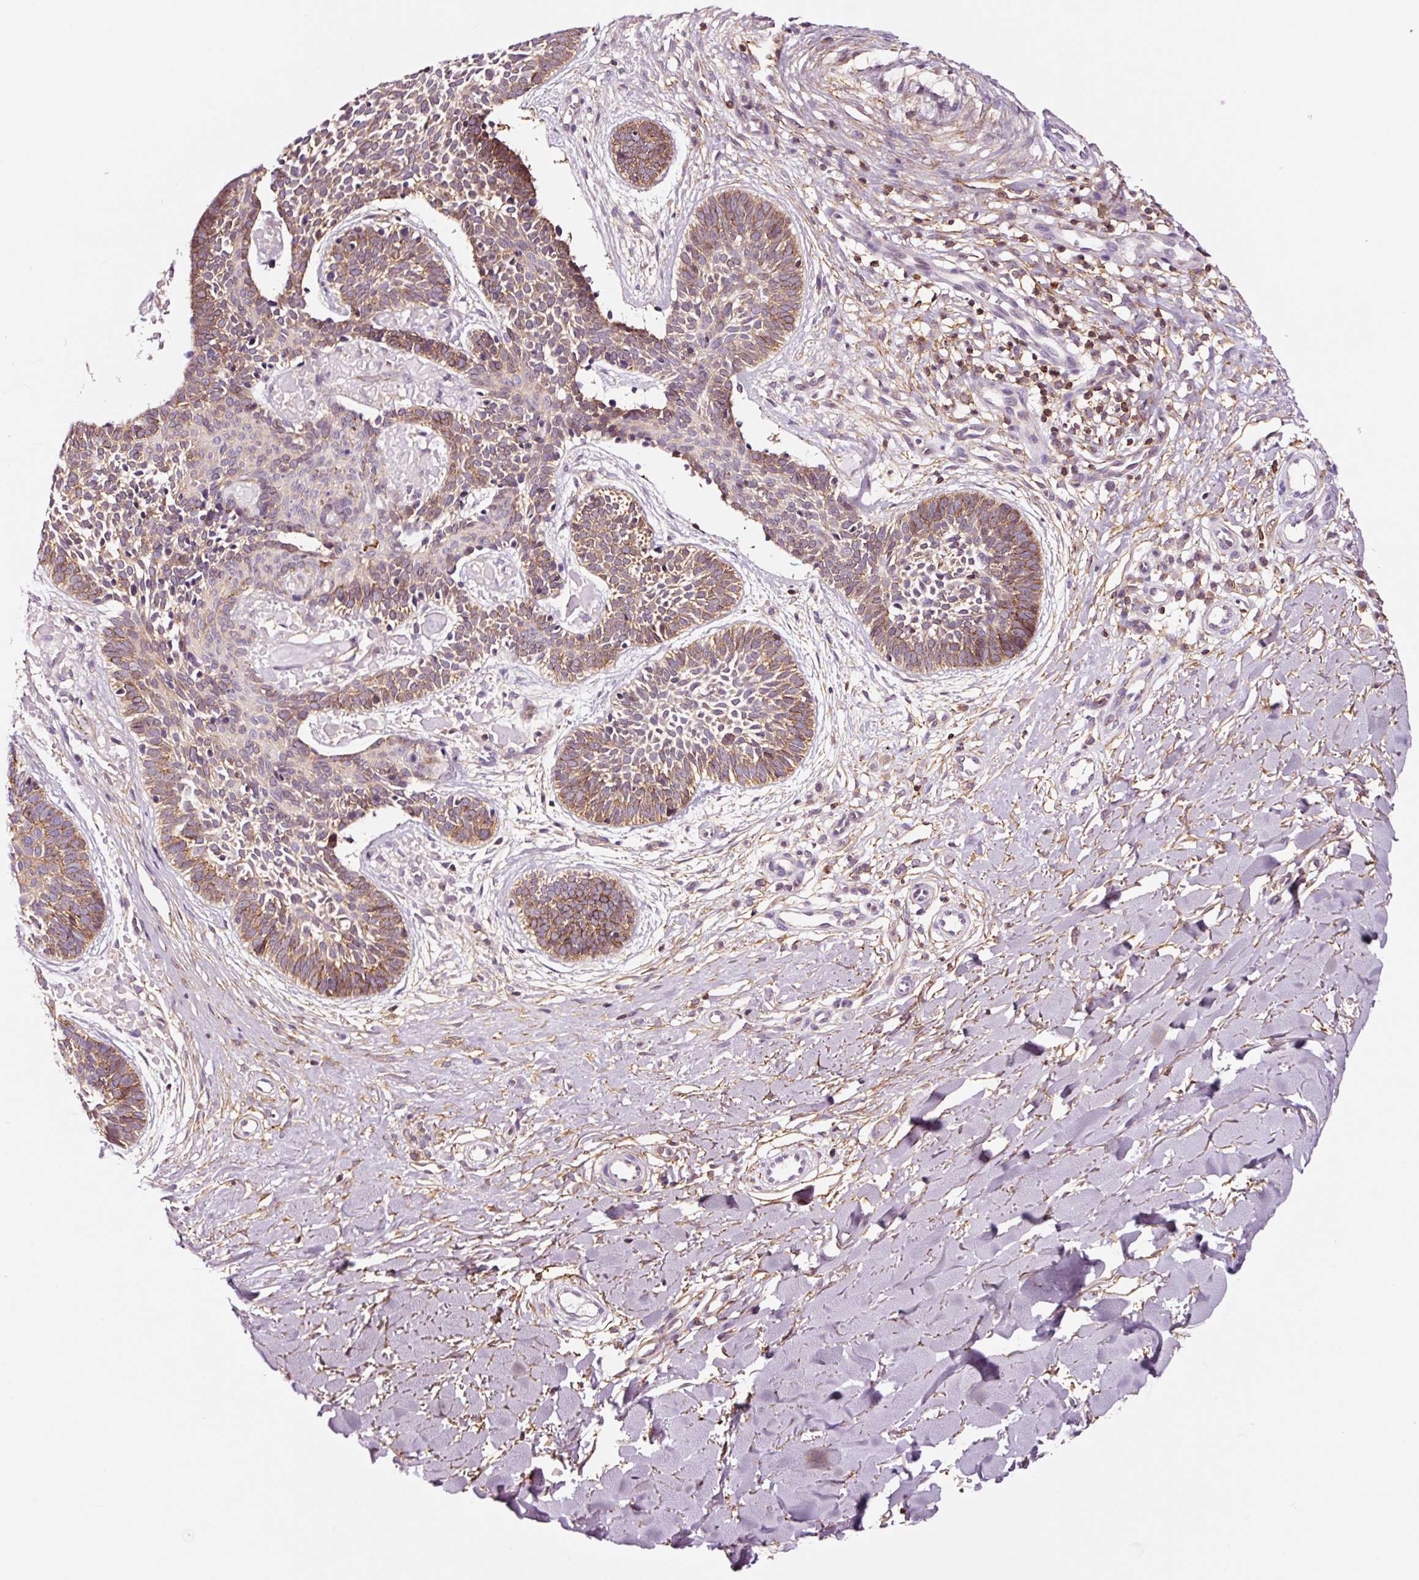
{"staining": {"intensity": "moderate", "quantity": "25%-75%", "location": "cytoplasmic/membranous"}, "tissue": "skin cancer", "cell_type": "Tumor cells", "image_type": "cancer", "snomed": [{"axis": "morphology", "description": "Basal cell carcinoma"}, {"axis": "topography", "description": "Skin"}], "caption": "A high-resolution micrograph shows immunohistochemistry staining of skin cancer (basal cell carcinoma), which demonstrates moderate cytoplasmic/membranous expression in approximately 25%-75% of tumor cells.", "gene": "ADD3", "patient": {"sex": "male", "age": 49}}